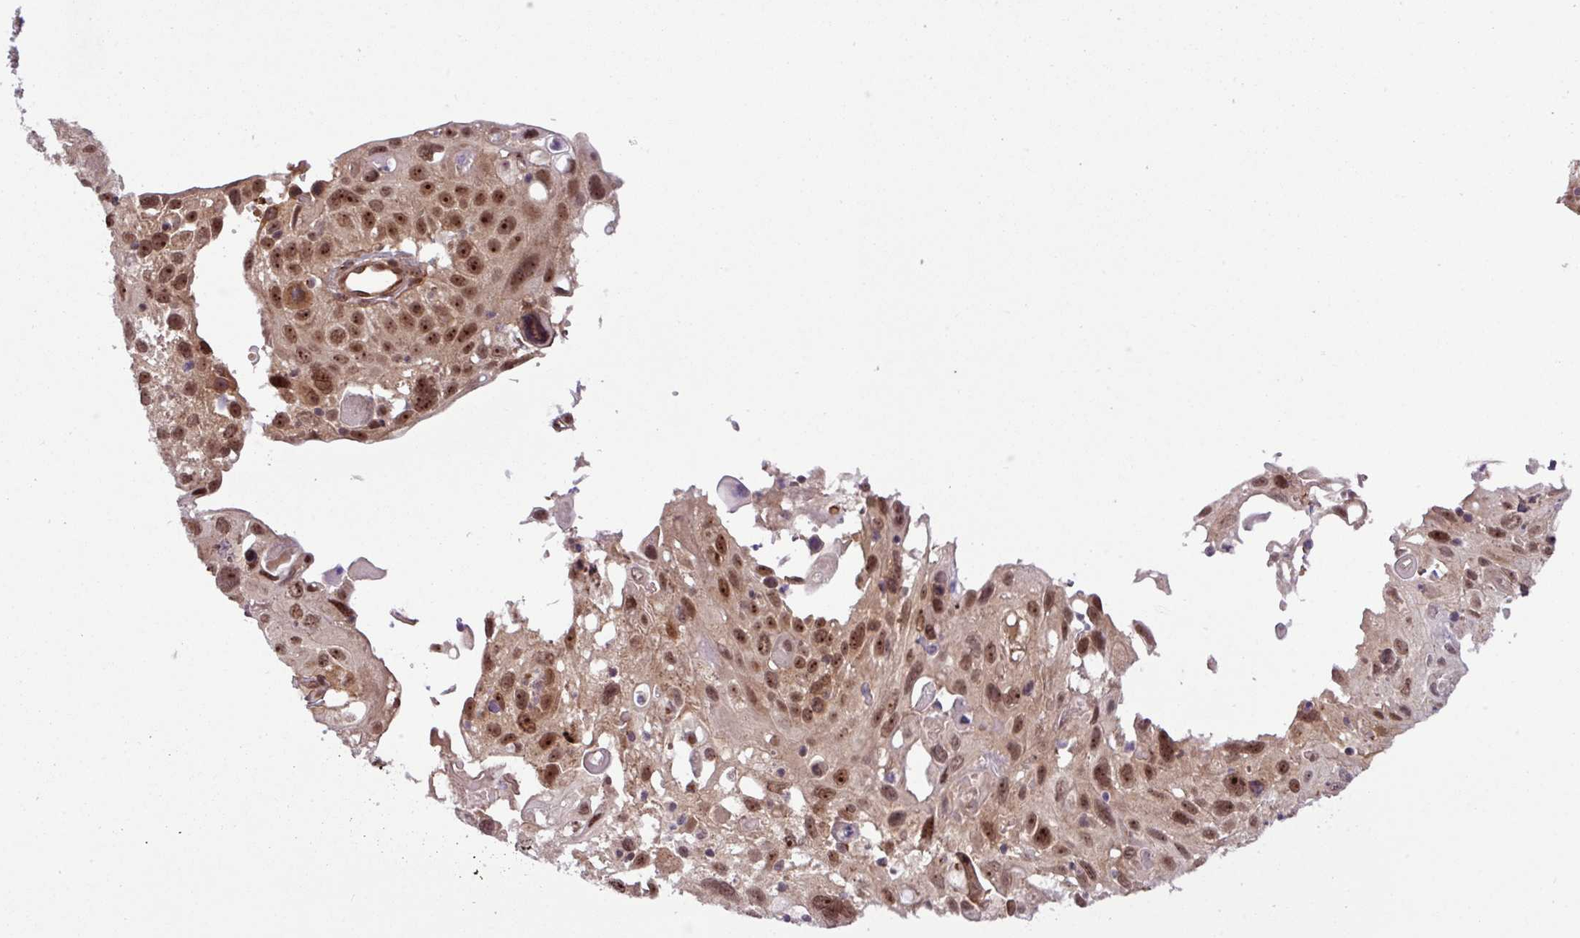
{"staining": {"intensity": "moderate", "quantity": ">75%", "location": "cytoplasmic/membranous,nuclear"}, "tissue": "cervical cancer", "cell_type": "Tumor cells", "image_type": "cancer", "snomed": [{"axis": "morphology", "description": "Squamous cell carcinoma, NOS"}, {"axis": "topography", "description": "Cervix"}], "caption": "About >75% of tumor cells in human cervical cancer display moderate cytoplasmic/membranous and nuclear protein positivity as visualized by brown immunohistochemical staining.", "gene": "C7orf50", "patient": {"sex": "female", "age": 70}}